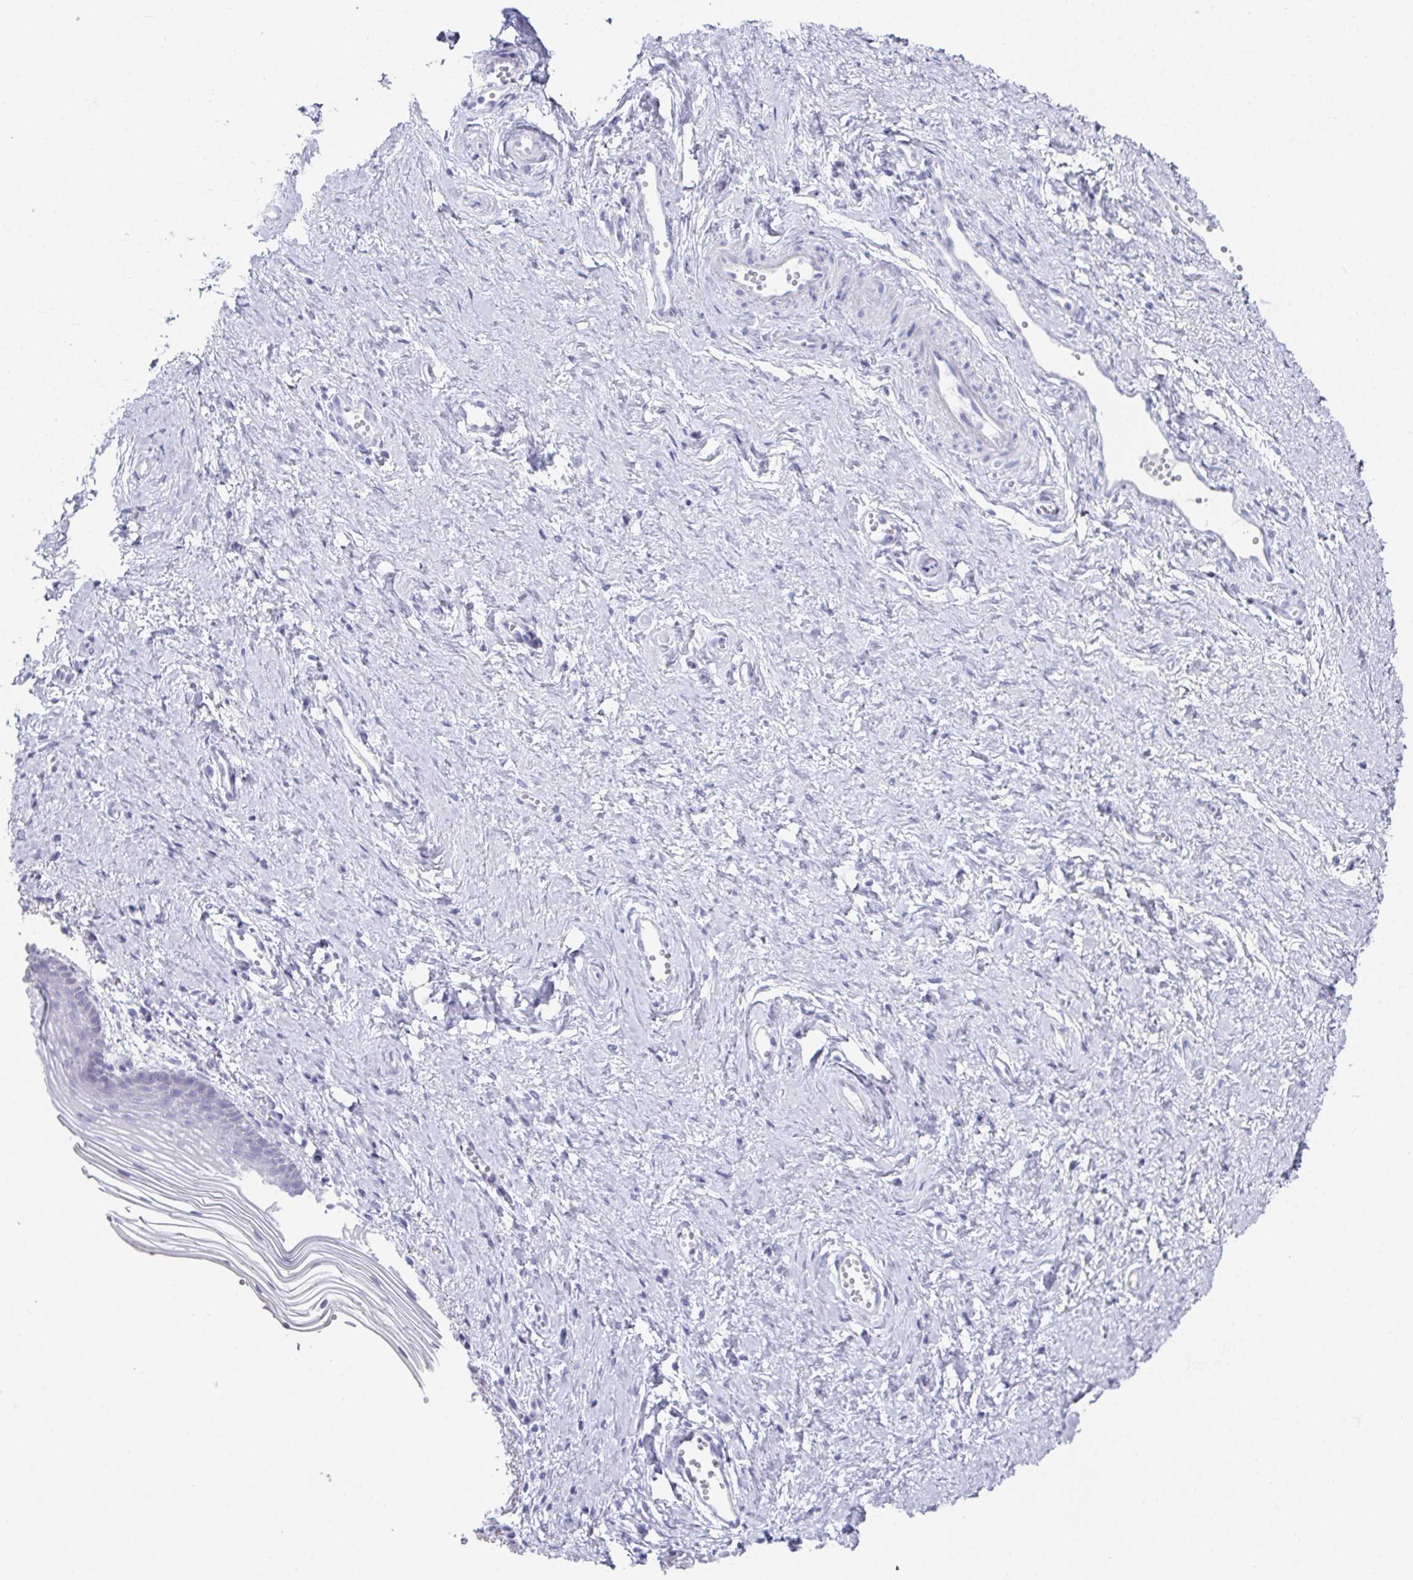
{"staining": {"intensity": "weak", "quantity": "<25%", "location": "cytoplasmic/membranous"}, "tissue": "vagina", "cell_type": "Squamous epithelial cells", "image_type": "normal", "snomed": [{"axis": "morphology", "description": "Normal tissue, NOS"}, {"axis": "topography", "description": "Vagina"}], "caption": "A histopathology image of vagina stained for a protein demonstrates no brown staining in squamous epithelial cells.", "gene": "SYCP1", "patient": {"sex": "female", "age": 56}}